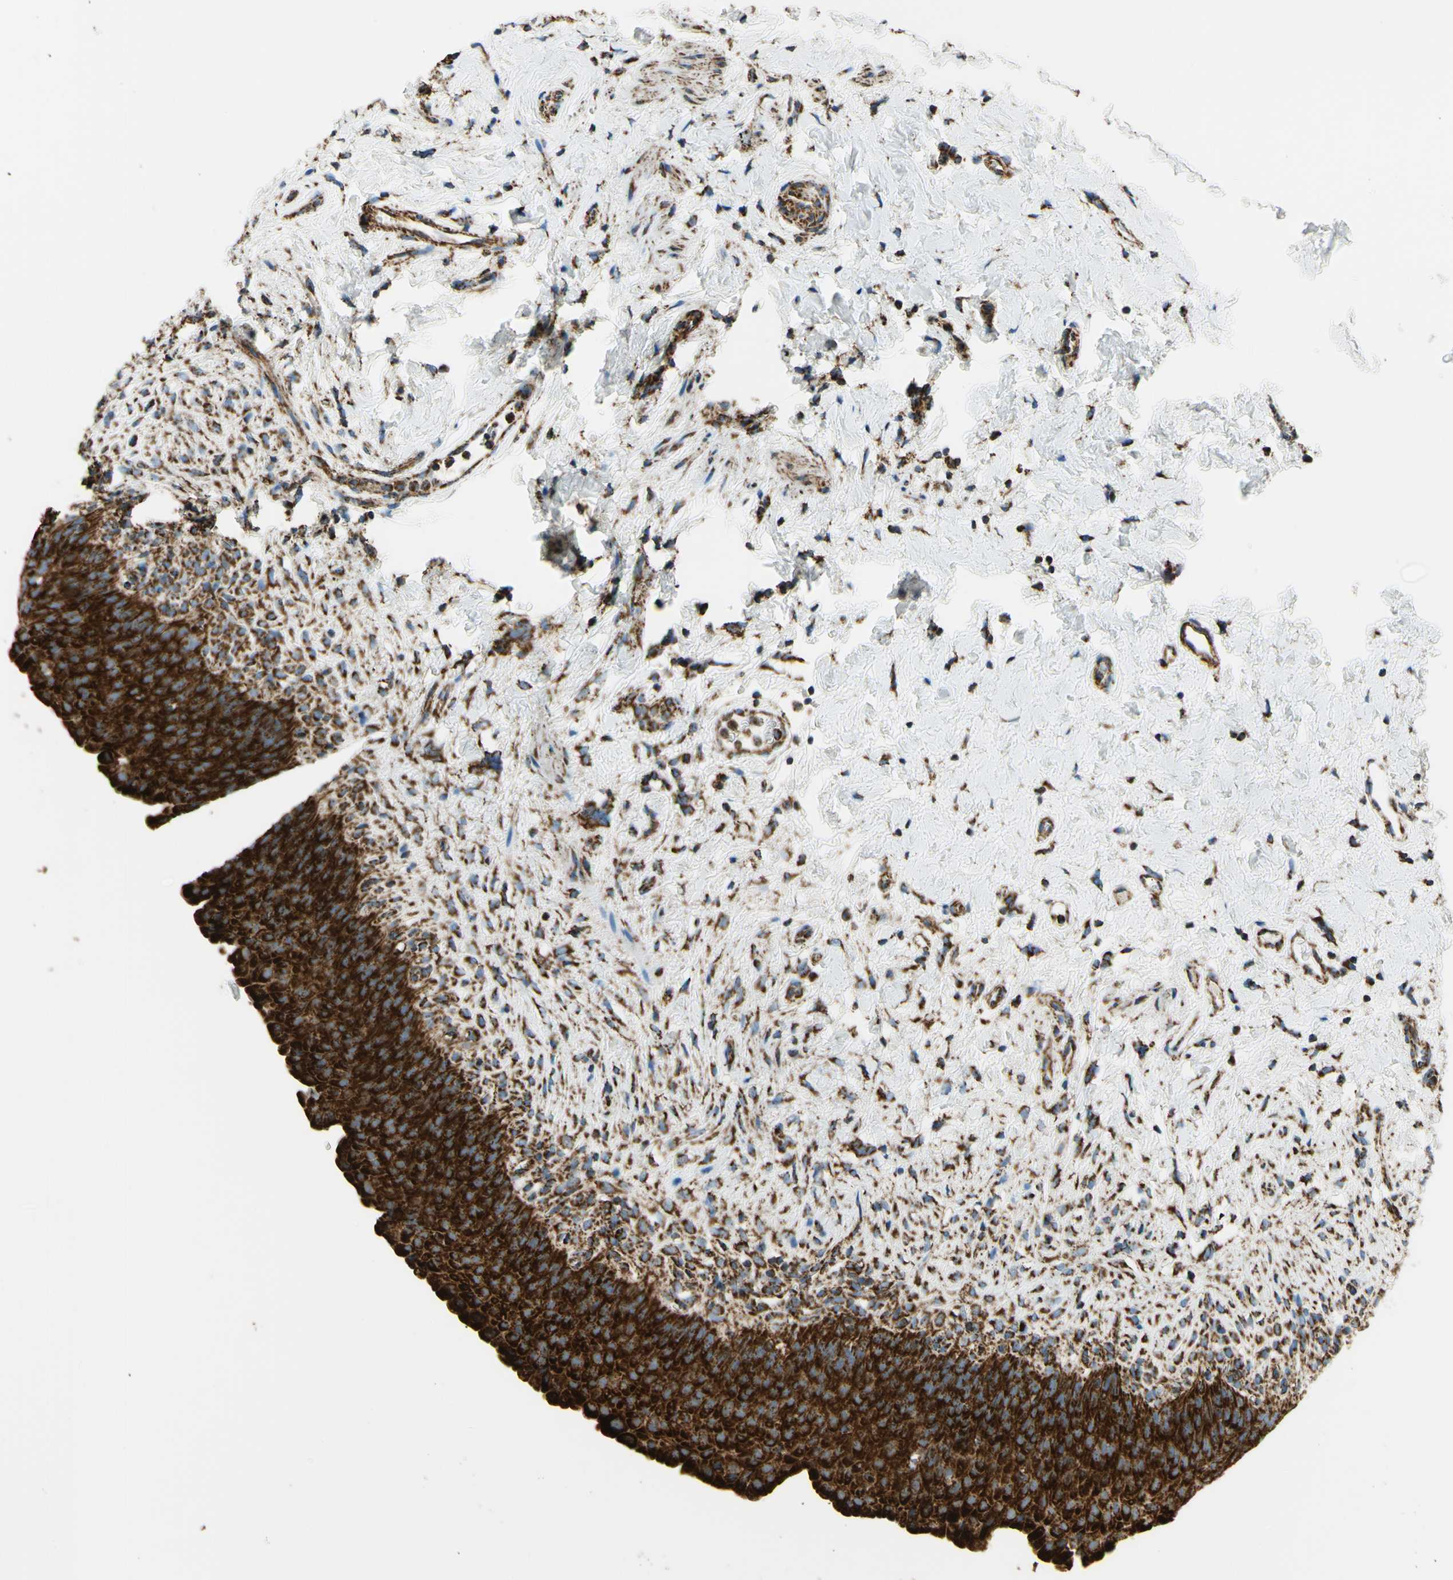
{"staining": {"intensity": "strong", "quantity": ">75%", "location": "cytoplasmic/membranous"}, "tissue": "urinary bladder", "cell_type": "Urothelial cells", "image_type": "normal", "snomed": [{"axis": "morphology", "description": "Normal tissue, NOS"}, {"axis": "topography", "description": "Urinary bladder"}], "caption": "The image shows immunohistochemical staining of normal urinary bladder. There is strong cytoplasmic/membranous staining is identified in about >75% of urothelial cells. (DAB = brown stain, brightfield microscopy at high magnification).", "gene": "MAVS", "patient": {"sex": "female", "age": 79}}